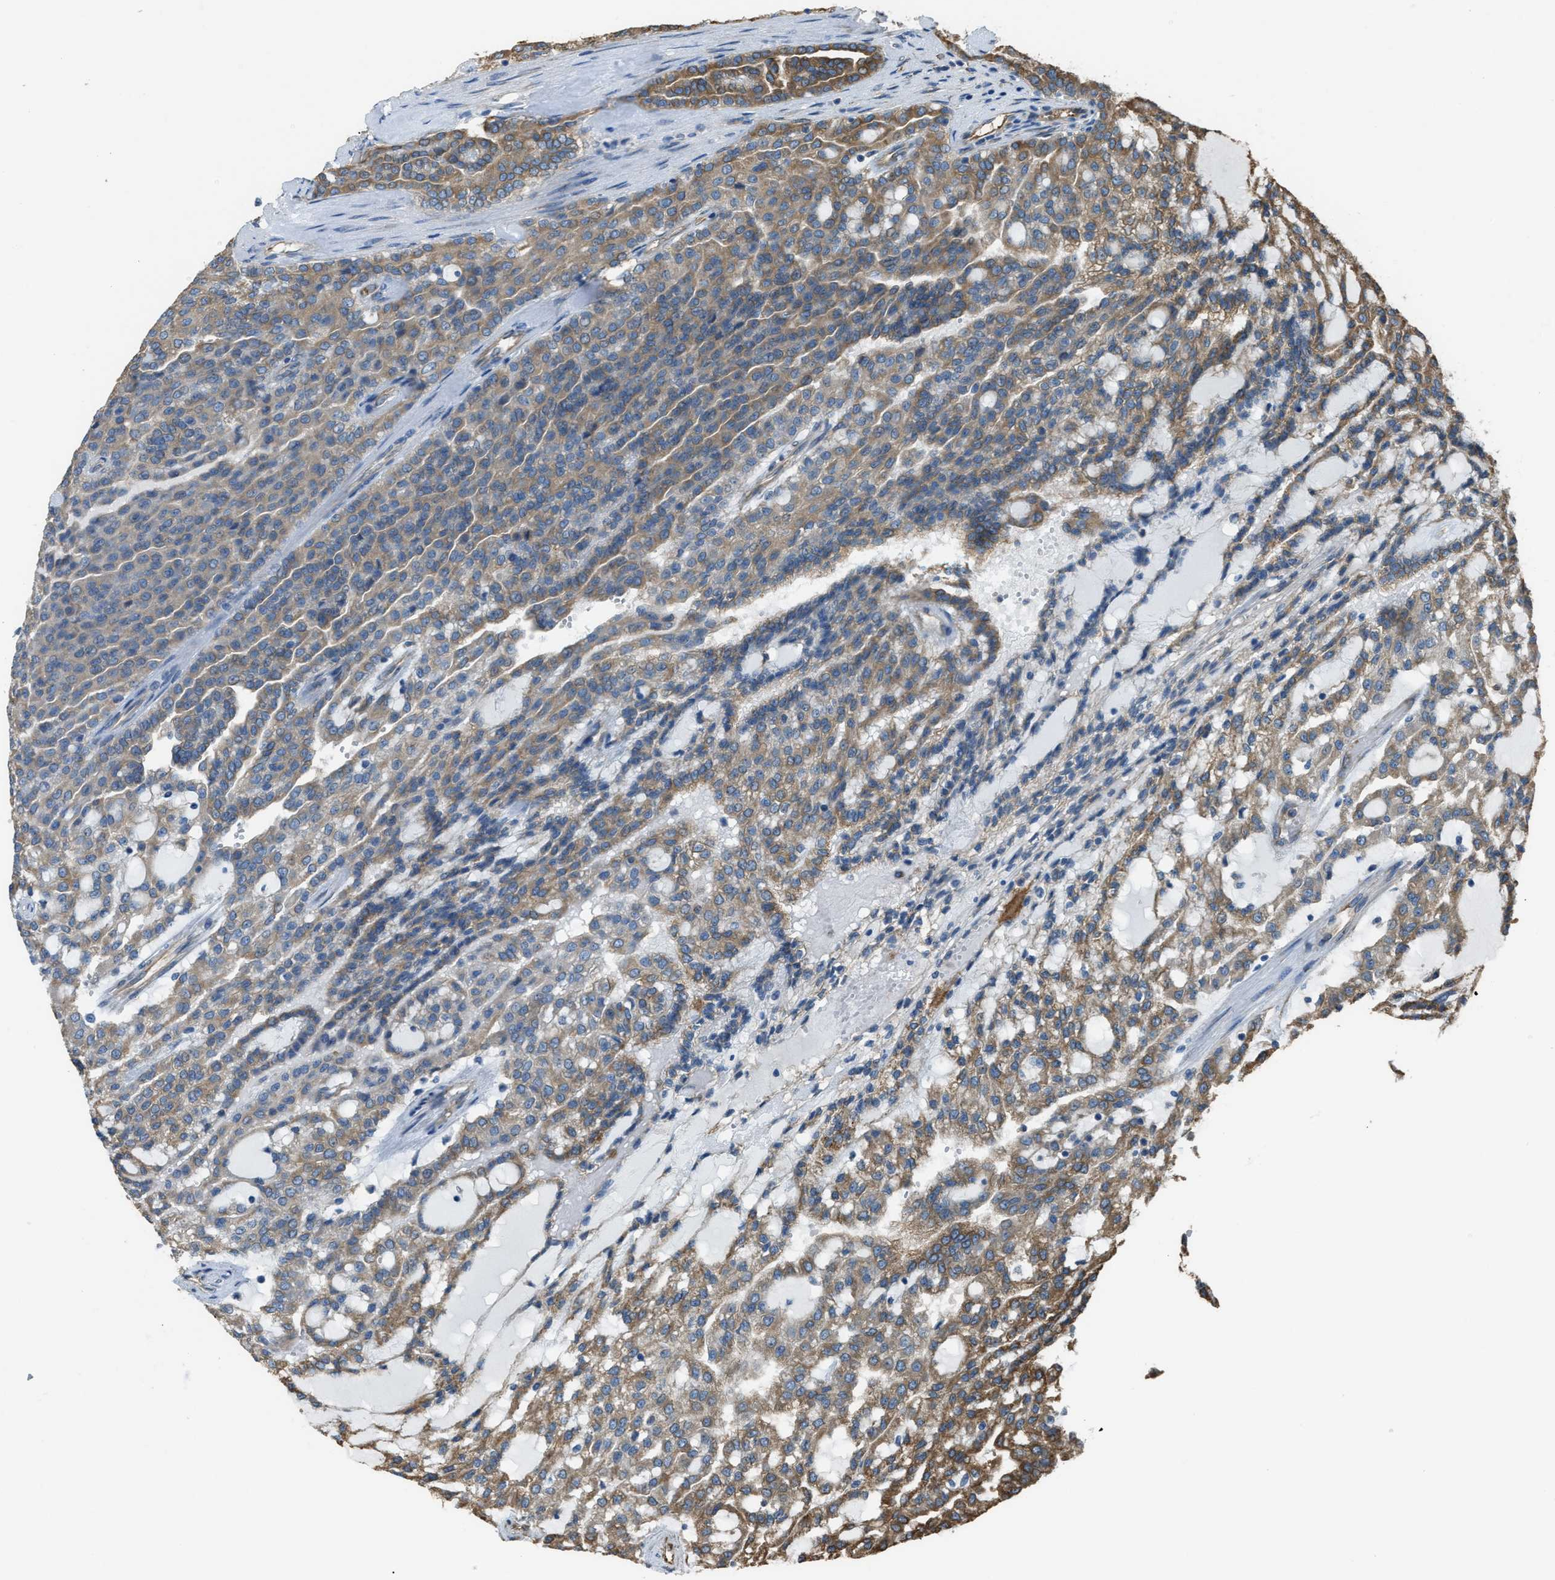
{"staining": {"intensity": "moderate", "quantity": "25%-75%", "location": "cytoplasmic/membranous"}, "tissue": "renal cancer", "cell_type": "Tumor cells", "image_type": "cancer", "snomed": [{"axis": "morphology", "description": "Adenocarcinoma, NOS"}, {"axis": "topography", "description": "Kidney"}], "caption": "An image of human adenocarcinoma (renal) stained for a protein reveals moderate cytoplasmic/membranous brown staining in tumor cells. (DAB (3,3'-diaminobenzidine) IHC, brown staining for protein, blue staining for nuclei).", "gene": "TRPC1", "patient": {"sex": "male", "age": 63}}